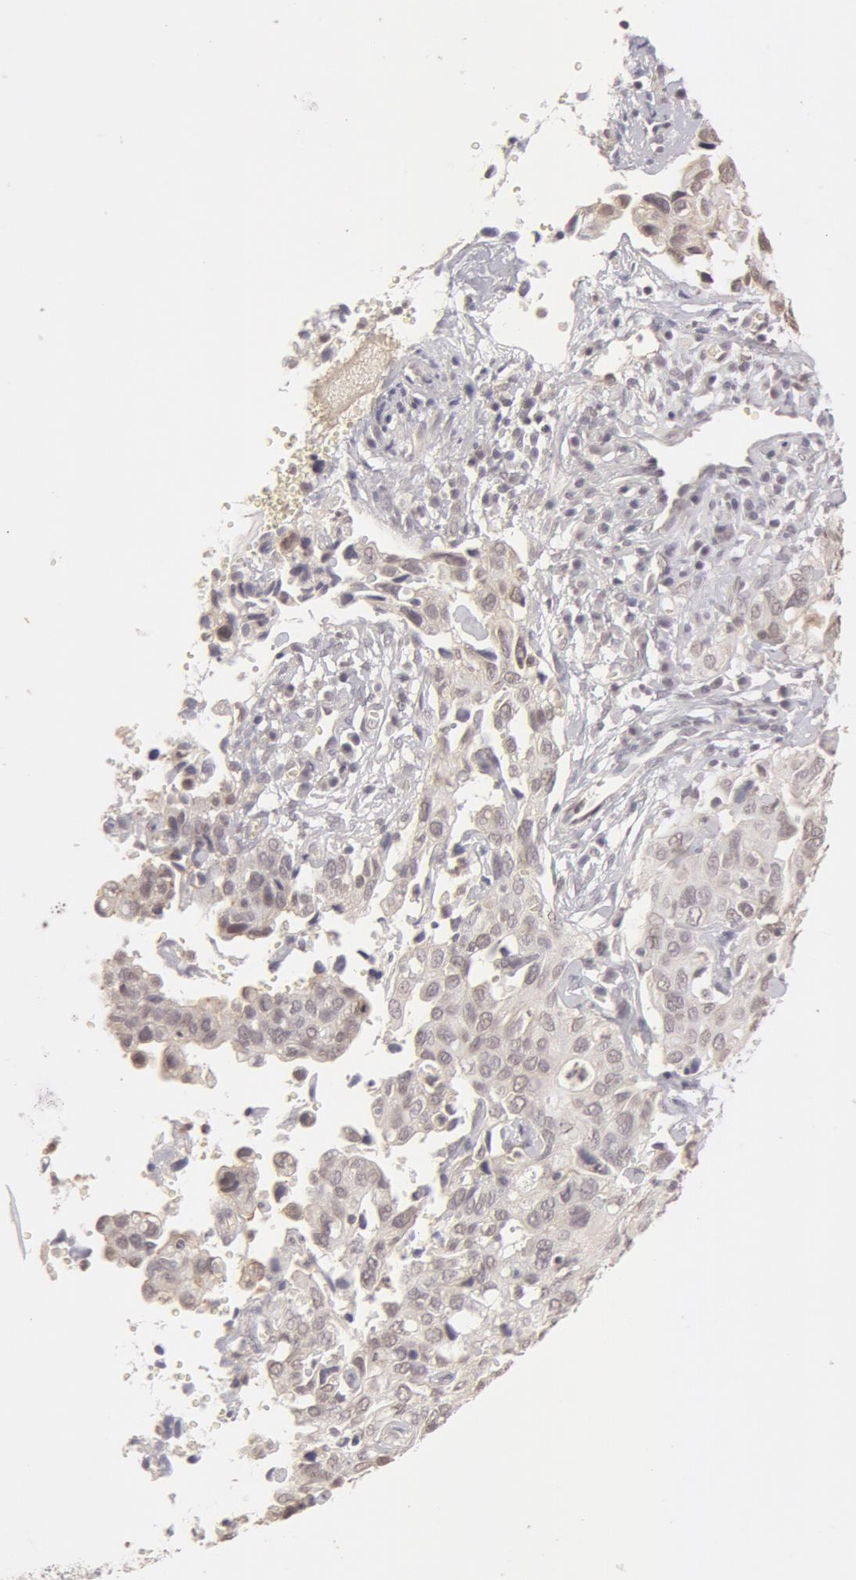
{"staining": {"intensity": "weak", "quantity": "25%-75%", "location": "cytoplasmic/membranous,nuclear"}, "tissue": "cervical cancer", "cell_type": "Tumor cells", "image_type": "cancer", "snomed": [{"axis": "morphology", "description": "Normal tissue, NOS"}, {"axis": "morphology", "description": "Squamous cell carcinoma, NOS"}, {"axis": "topography", "description": "Cervix"}], "caption": "Immunohistochemical staining of cervical cancer displays low levels of weak cytoplasmic/membranous and nuclear positivity in approximately 25%-75% of tumor cells.", "gene": "ADAM10", "patient": {"sex": "female", "age": 45}}